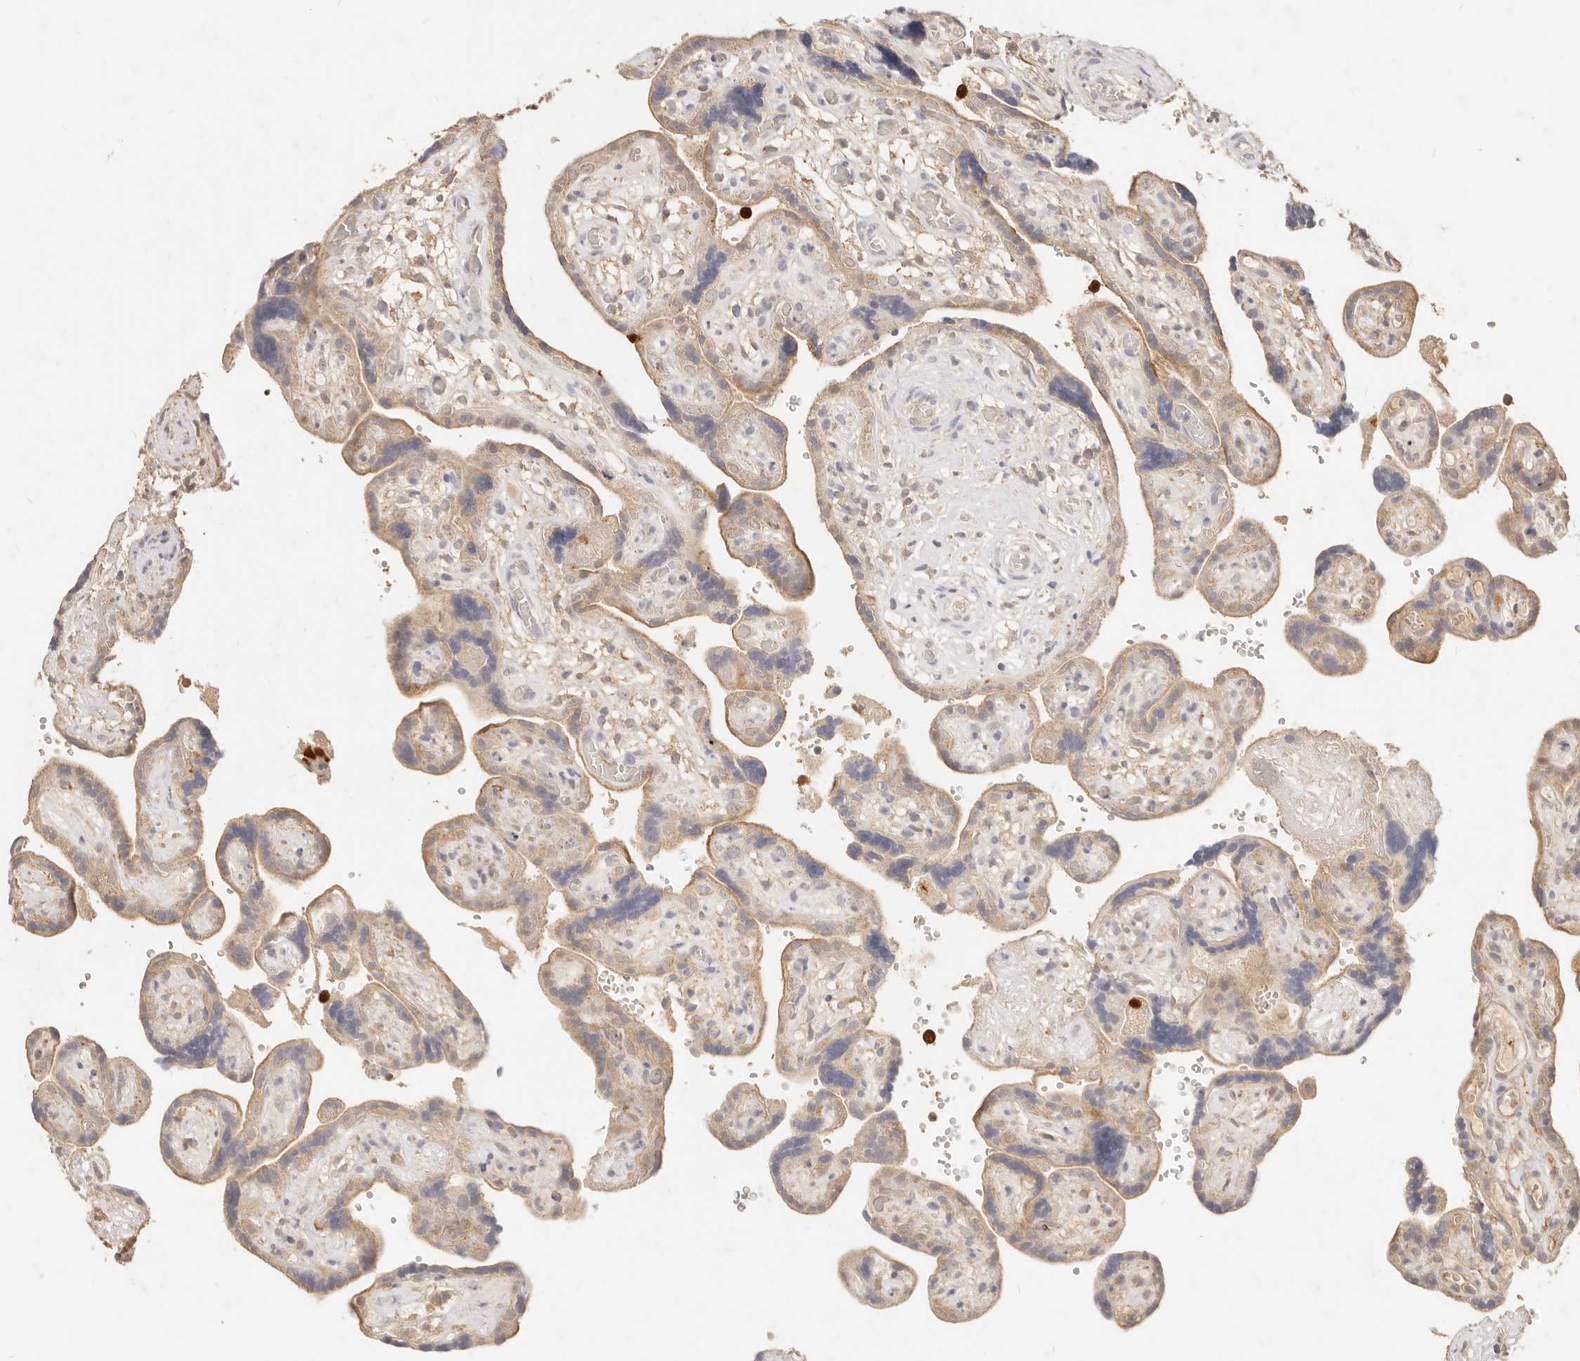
{"staining": {"intensity": "weak", "quantity": "<25%", "location": "cytoplasmic/membranous"}, "tissue": "placenta", "cell_type": "Decidual cells", "image_type": "normal", "snomed": [{"axis": "morphology", "description": "Normal tissue, NOS"}, {"axis": "topography", "description": "Placenta"}], "caption": "Immunohistochemistry (IHC) of unremarkable human placenta shows no expression in decidual cells.", "gene": "TMTC2", "patient": {"sex": "female", "age": 30}}